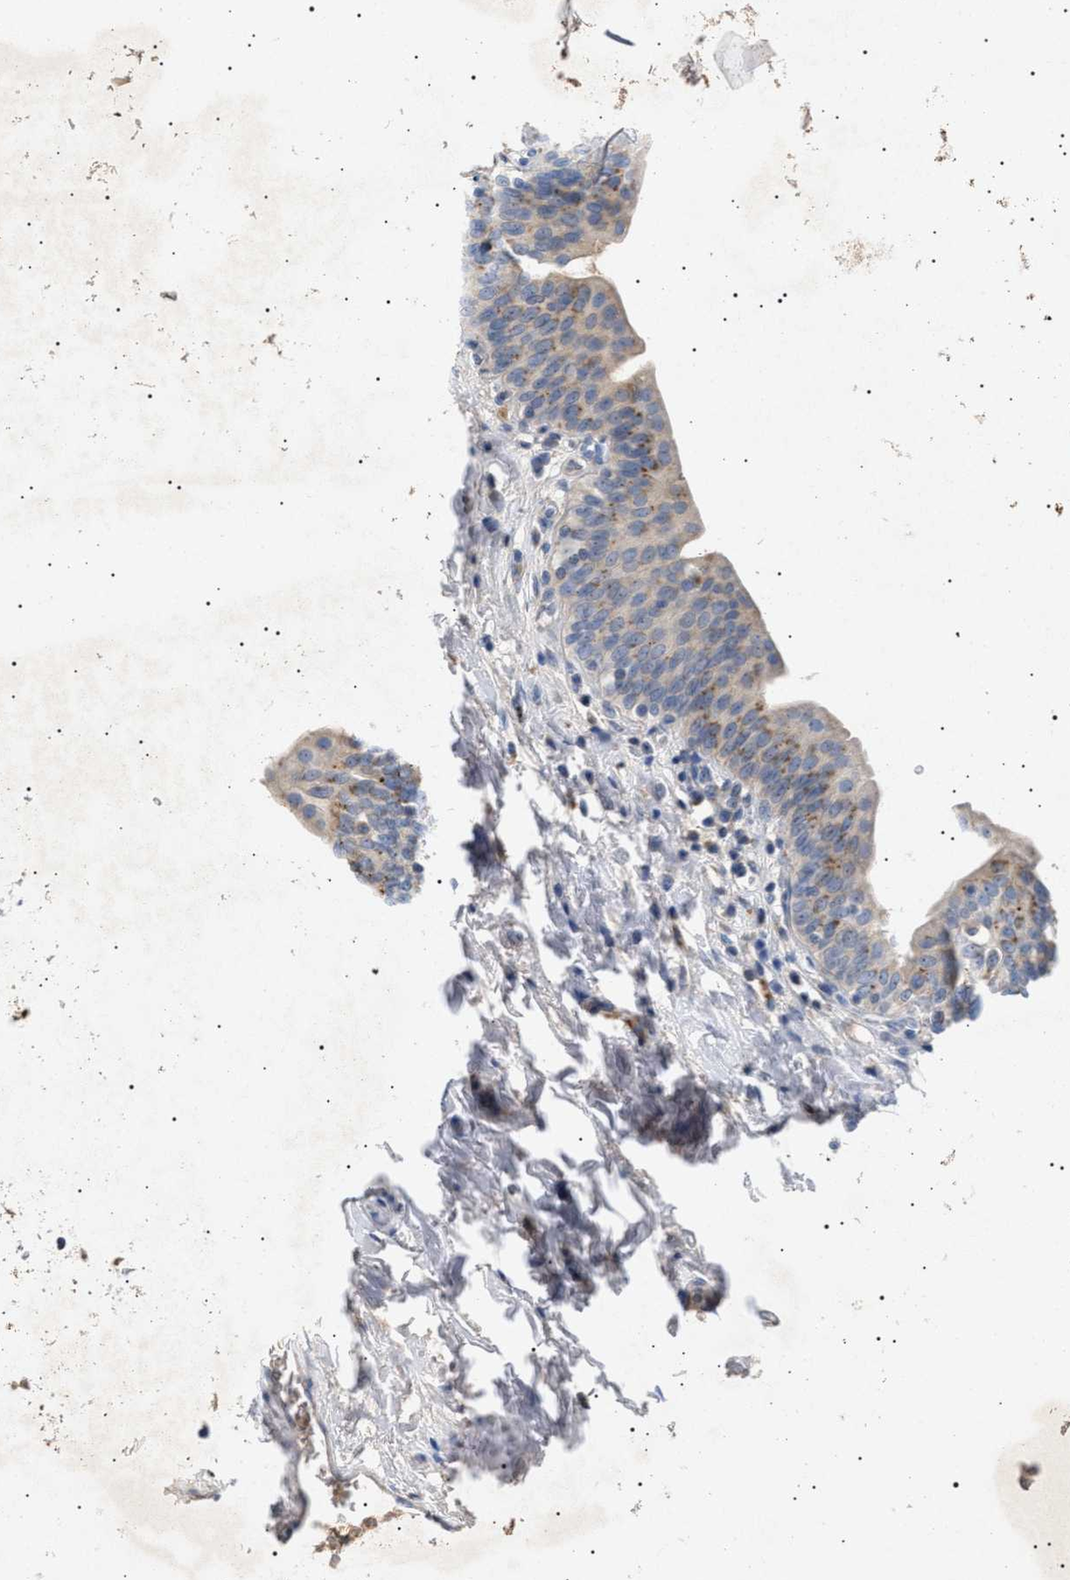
{"staining": {"intensity": "moderate", "quantity": "<25%", "location": "cytoplasmic/membranous"}, "tissue": "urinary bladder", "cell_type": "Urothelial cells", "image_type": "normal", "snomed": [{"axis": "morphology", "description": "Normal tissue, NOS"}, {"axis": "topography", "description": "Urinary bladder"}], "caption": "A brown stain shows moderate cytoplasmic/membranous positivity of a protein in urothelial cells of unremarkable urinary bladder.", "gene": "SIRT5", "patient": {"sex": "male", "age": 83}}